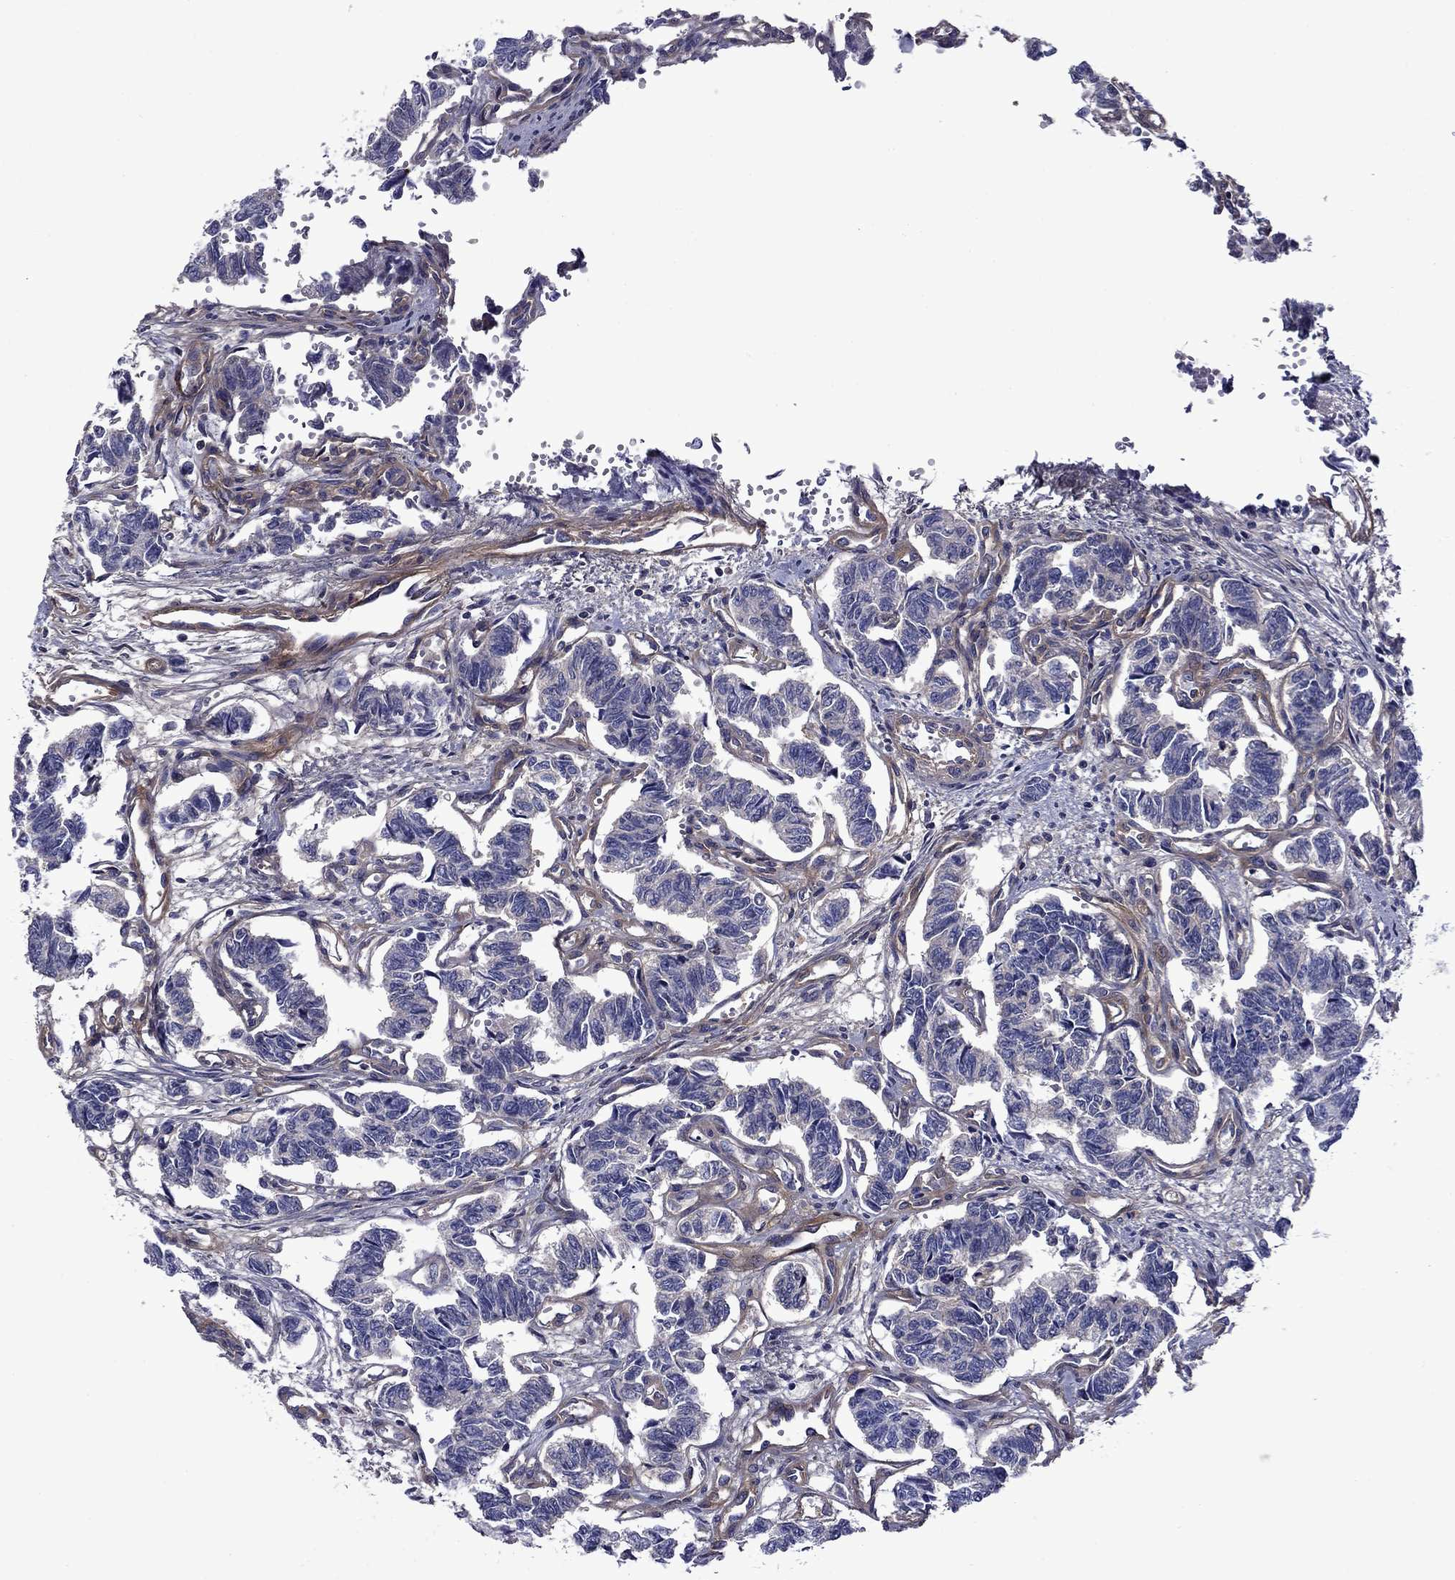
{"staining": {"intensity": "negative", "quantity": "none", "location": "none"}, "tissue": "carcinoid", "cell_type": "Tumor cells", "image_type": "cancer", "snomed": [{"axis": "morphology", "description": "Carcinoid, malignant, NOS"}, {"axis": "topography", "description": "Kidney"}], "caption": "Immunohistochemistry (IHC) histopathology image of neoplastic tissue: human carcinoid (malignant) stained with DAB exhibits no significant protein positivity in tumor cells.", "gene": "HSPG2", "patient": {"sex": "female", "age": 41}}